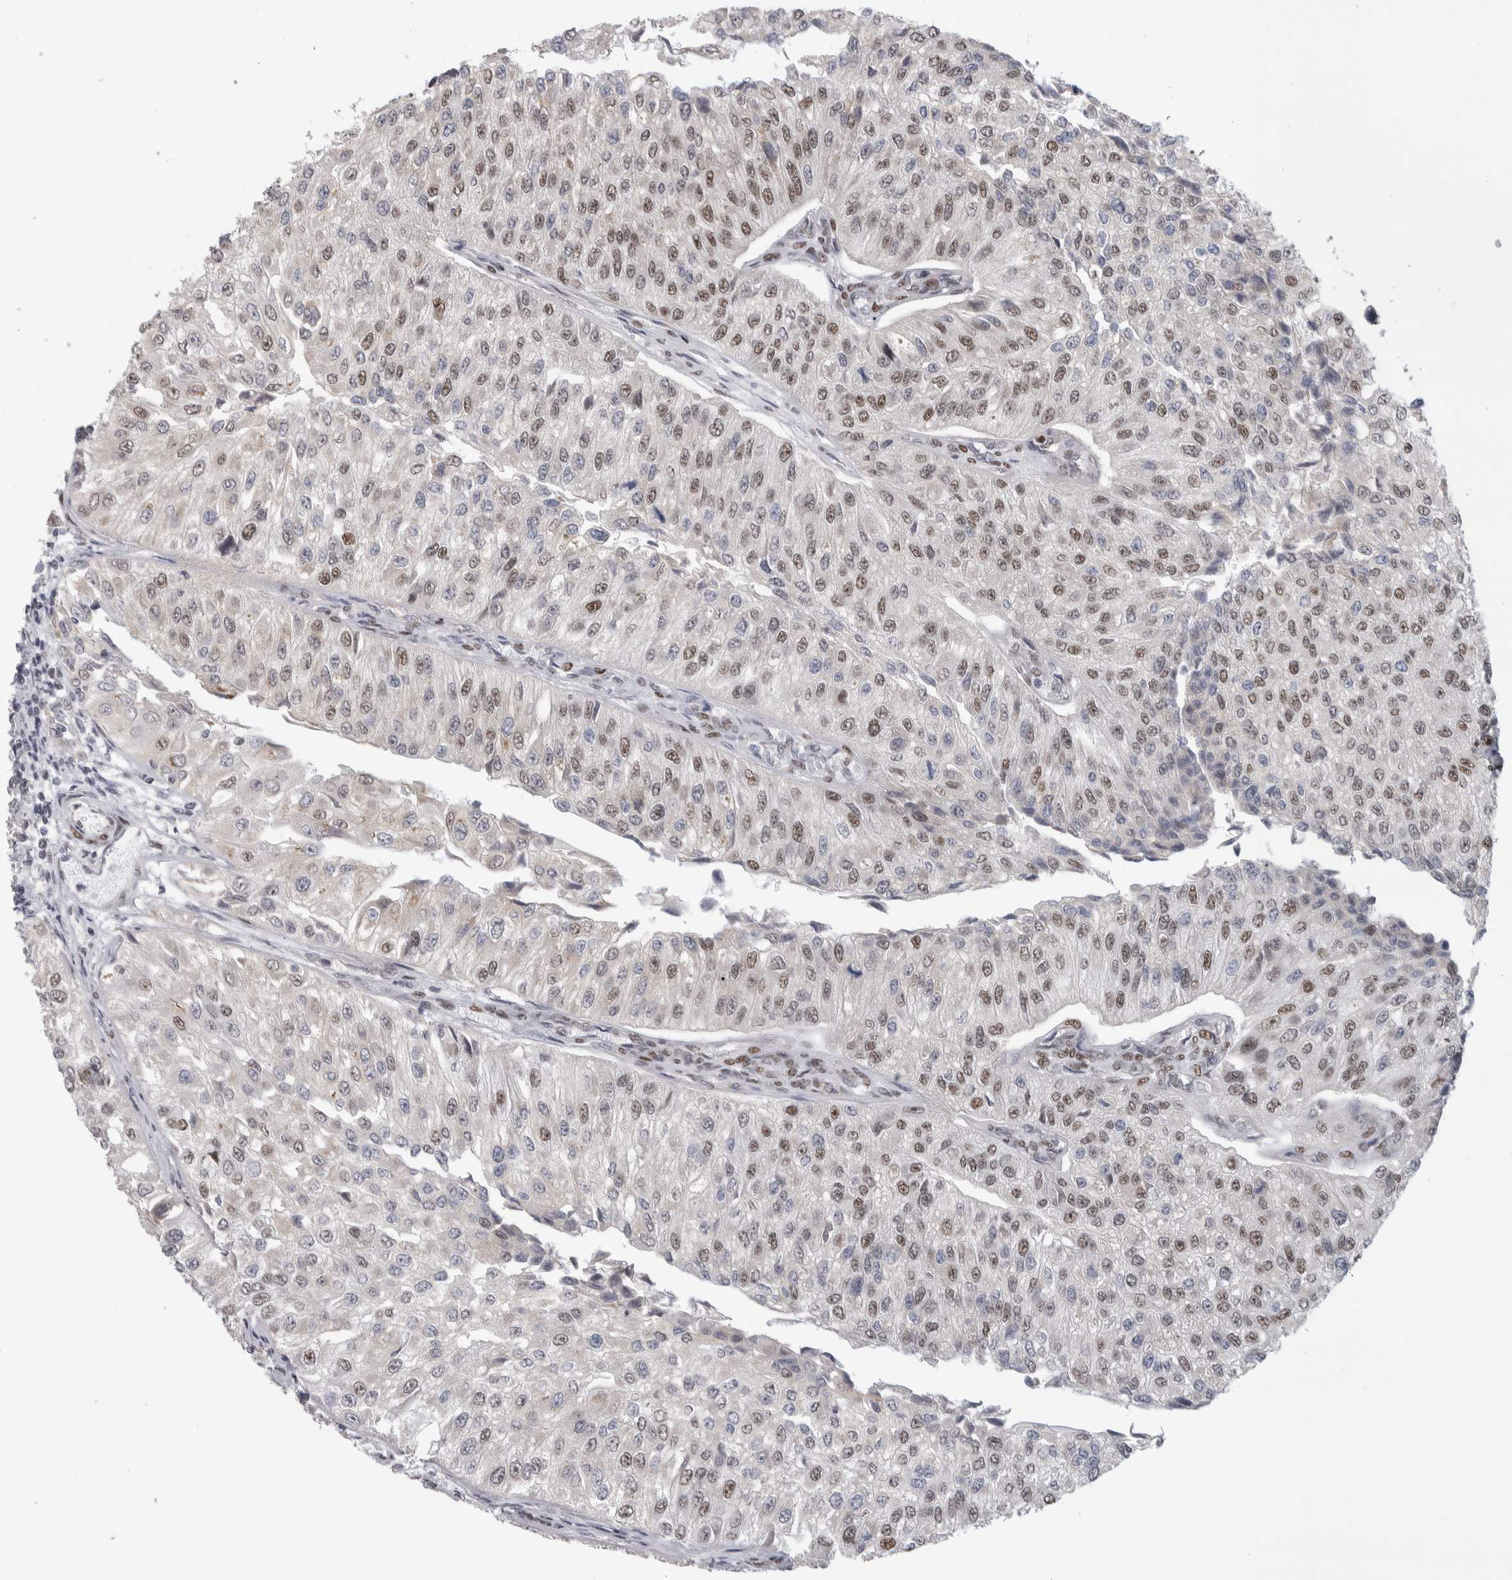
{"staining": {"intensity": "moderate", "quantity": "25%-75%", "location": "nuclear"}, "tissue": "urothelial cancer", "cell_type": "Tumor cells", "image_type": "cancer", "snomed": [{"axis": "morphology", "description": "Urothelial carcinoma, High grade"}, {"axis": "topography", "description": "Kidney"}, {"axis": "topography", "description": "Urinary bladder"}], "caption": "Urothelial carcinoma (high-grade) tissue shows moderate nuclear staining in about 25%-75% of tumor cells, visualized by immunohistochemistry.", "gene": "HEXIM2", "patient": {"sex": "male", "age": 77}}